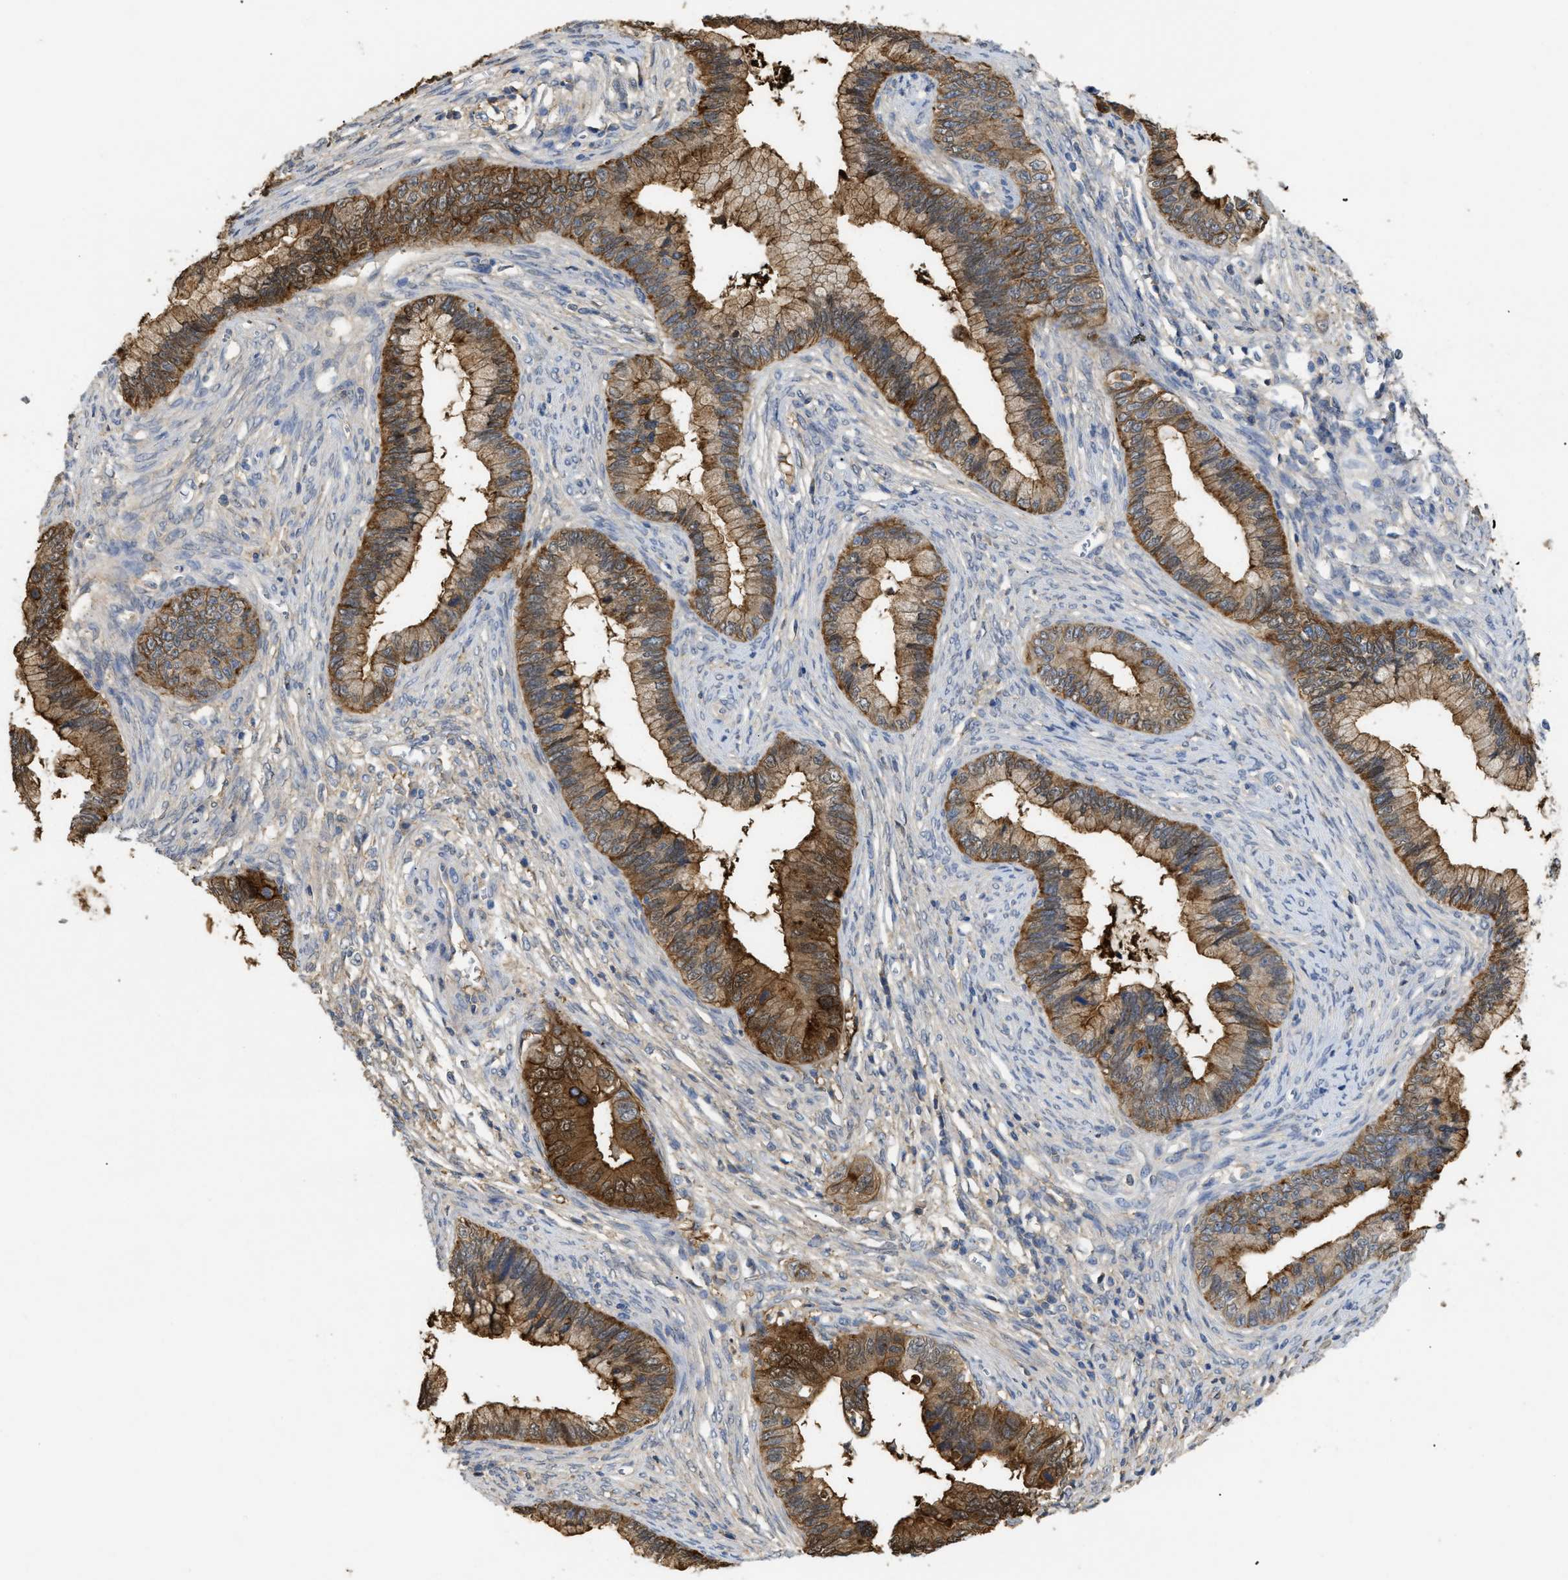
{"staining": {"intensity": "moderate", "quantity": ">75%", "location": "cytoplasmic/membranous"}, "tissue": "cervical cancer", "cell_type": "Tumor cells", "image_type": "cancer", "snomed": [{"axis": "morphology", "description": "Adenocarcinoma, NOS"}, {"axis": "topography", "description": "Cervix"}], "caption": "About >75% of tumor cells in cervical cancer (adenocarcinoma) exhibit moderate cytoplasmic/membranous protein staining as visualized by brown immunohistochemical staining.", "gene": "ANXA4", "patient": {"sex": "female", "age": 44}}